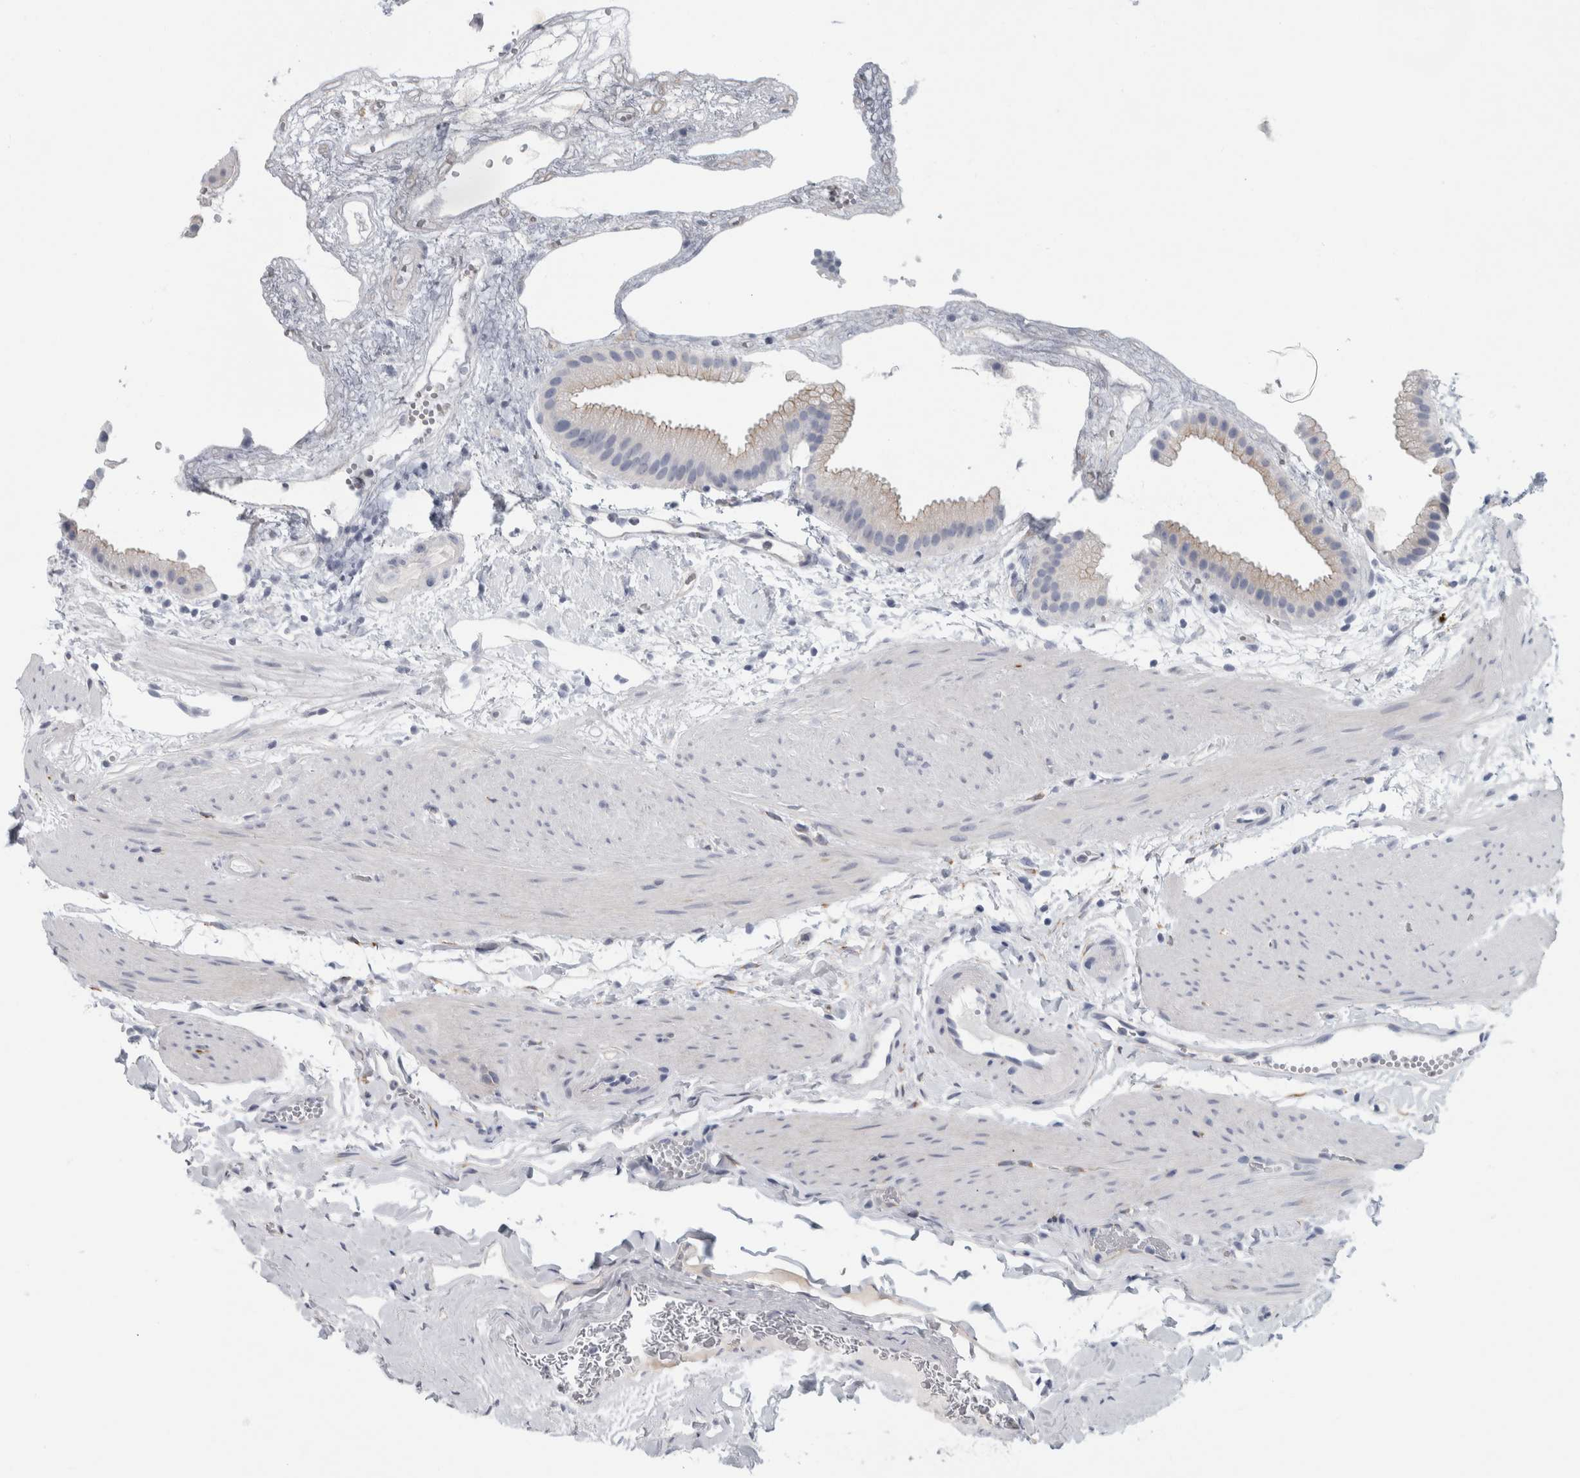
{"staining": {"intensity": "weak", "quantity": "<25%", "location": "cytoplasmic/membranous"}, "tissue": "gallbladder", "cell_type": "Glandular cells", "image_type": "normal", "snomed": [{"axis": "morphology", "description": "Normal tissue, NOS"}, {"axis": "topography", "description": "Gallbladder"}], "caption": "DAB immunohistochemical staining of unremarkable gallbladder demonstrates no significant positivity in glandular cells.", "gene": "B3GNT3", "patient": {"sex": "female", "age": 64}}